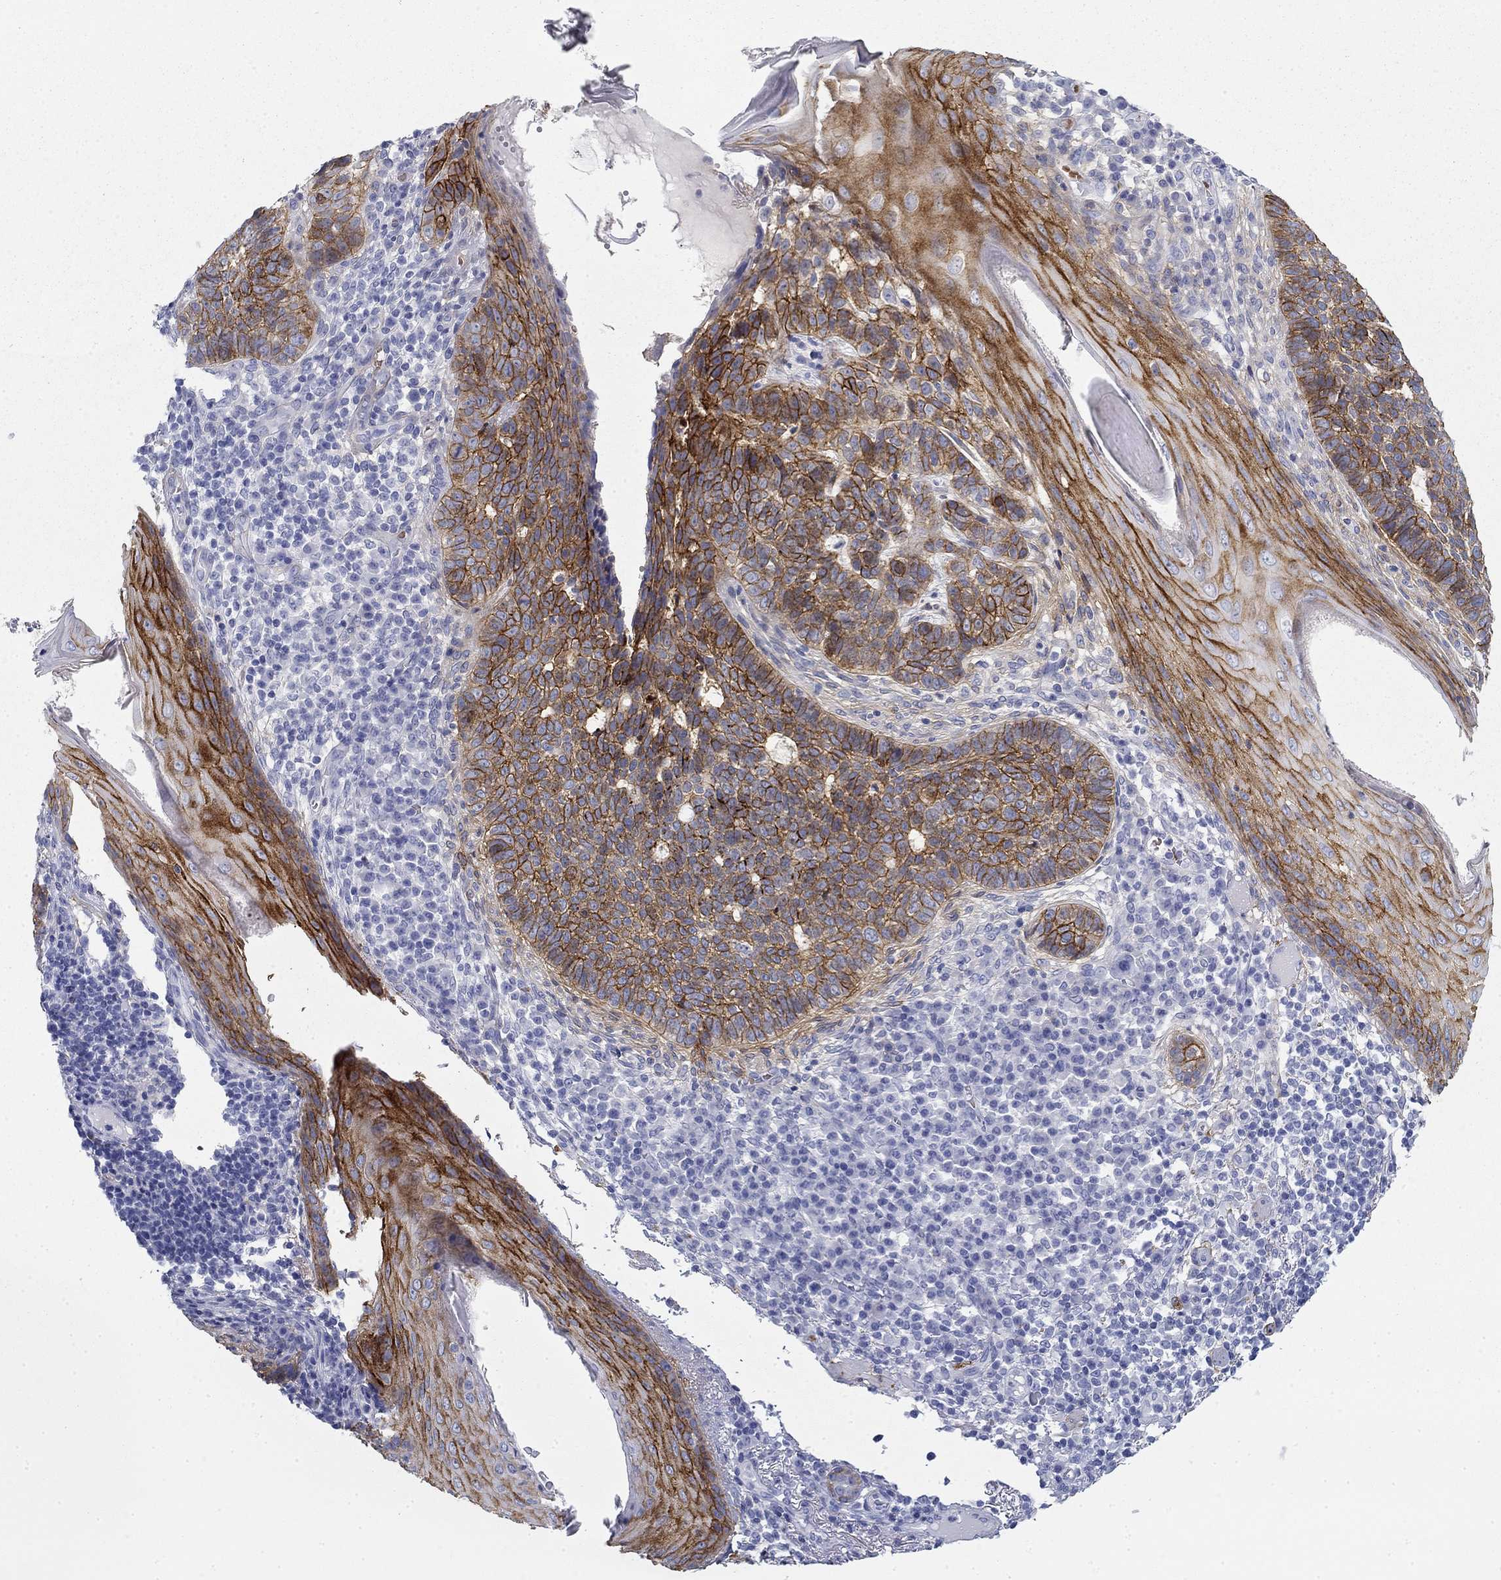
{"staining": {"intensity": "strong", "quantity": ">75%", "location": "cytoplasmic/membranous"}, "tissue": "skin cancer", "cell_type": "Tumor cells", "image_type": "cancer", "snomed": [{"axis": "morphology", "description": "Basal cell carcinoma"}, {"axis": "topography", "description": "Skin"}], "caption": "Immunohistochemical staining of basal cell carcinoma (skin) reveals high levels of strong cytoplasmic/membranous protein staining in about >75% of tumor cells.", "gene": "GPC1", "patient": {"sex": "female", "age": 69}}